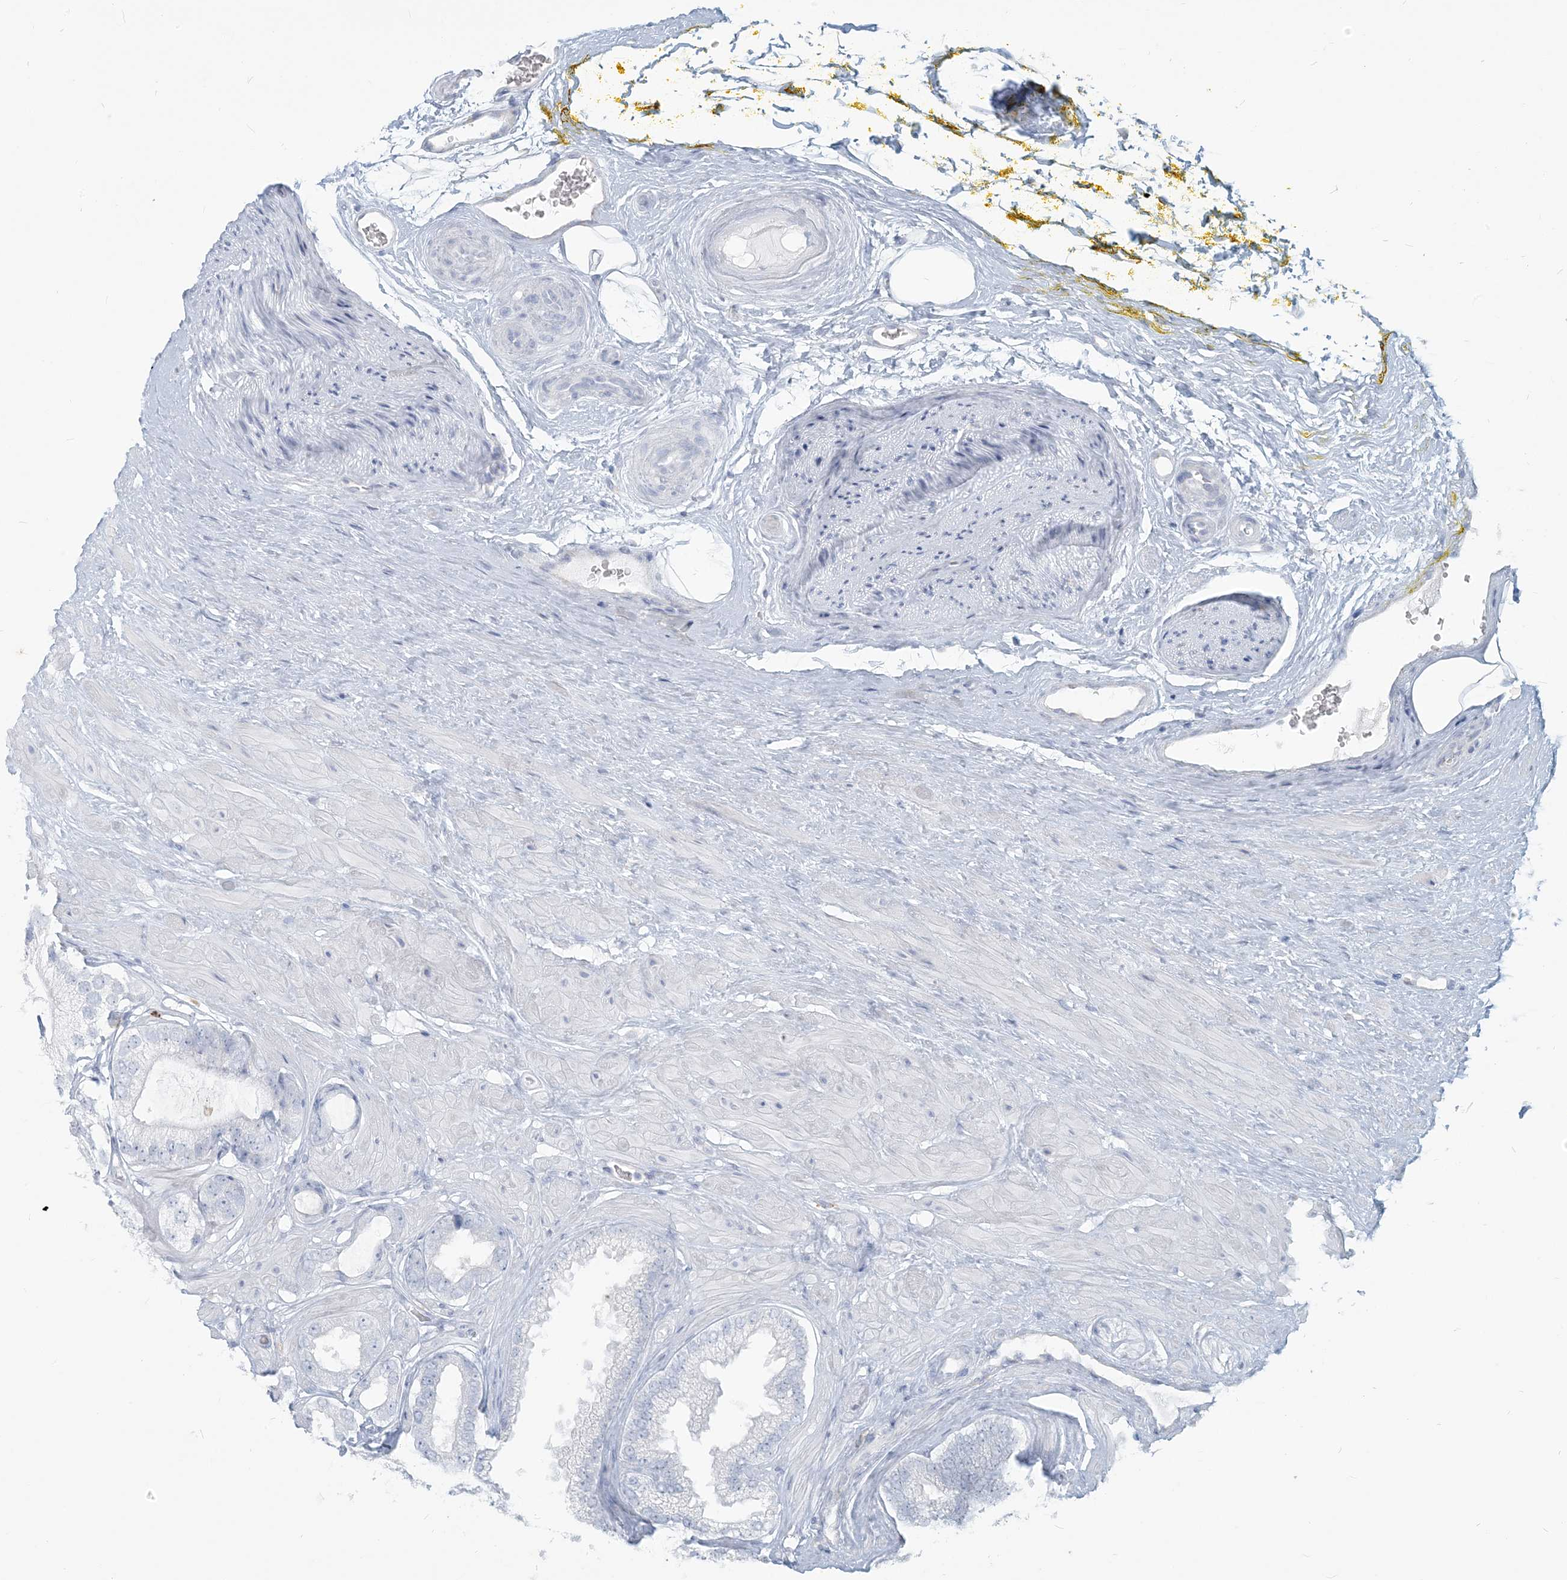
{"staining": {"intensity": "negative", "quantity": "none", "location": "none"}, "tissue": "prostate cancer", "cell_type": "Tumor cells", "image_type": "cancer", "snomed": [{"axis": "morphology", "description": "Adenocarcinoma, High grade"}, {"axis": "topography", "description": "Prostate"}], "caption": "Immunohistochemistry (IHC) histopathology image of neoplastic tissue: human prostate cancer stained with DAB (3,3'-diaminobenzidine) shows no significant protein expression in tumor cells.", "gene": "HLA-DRB1", "patient": {"sex": "male", "age": 59}}